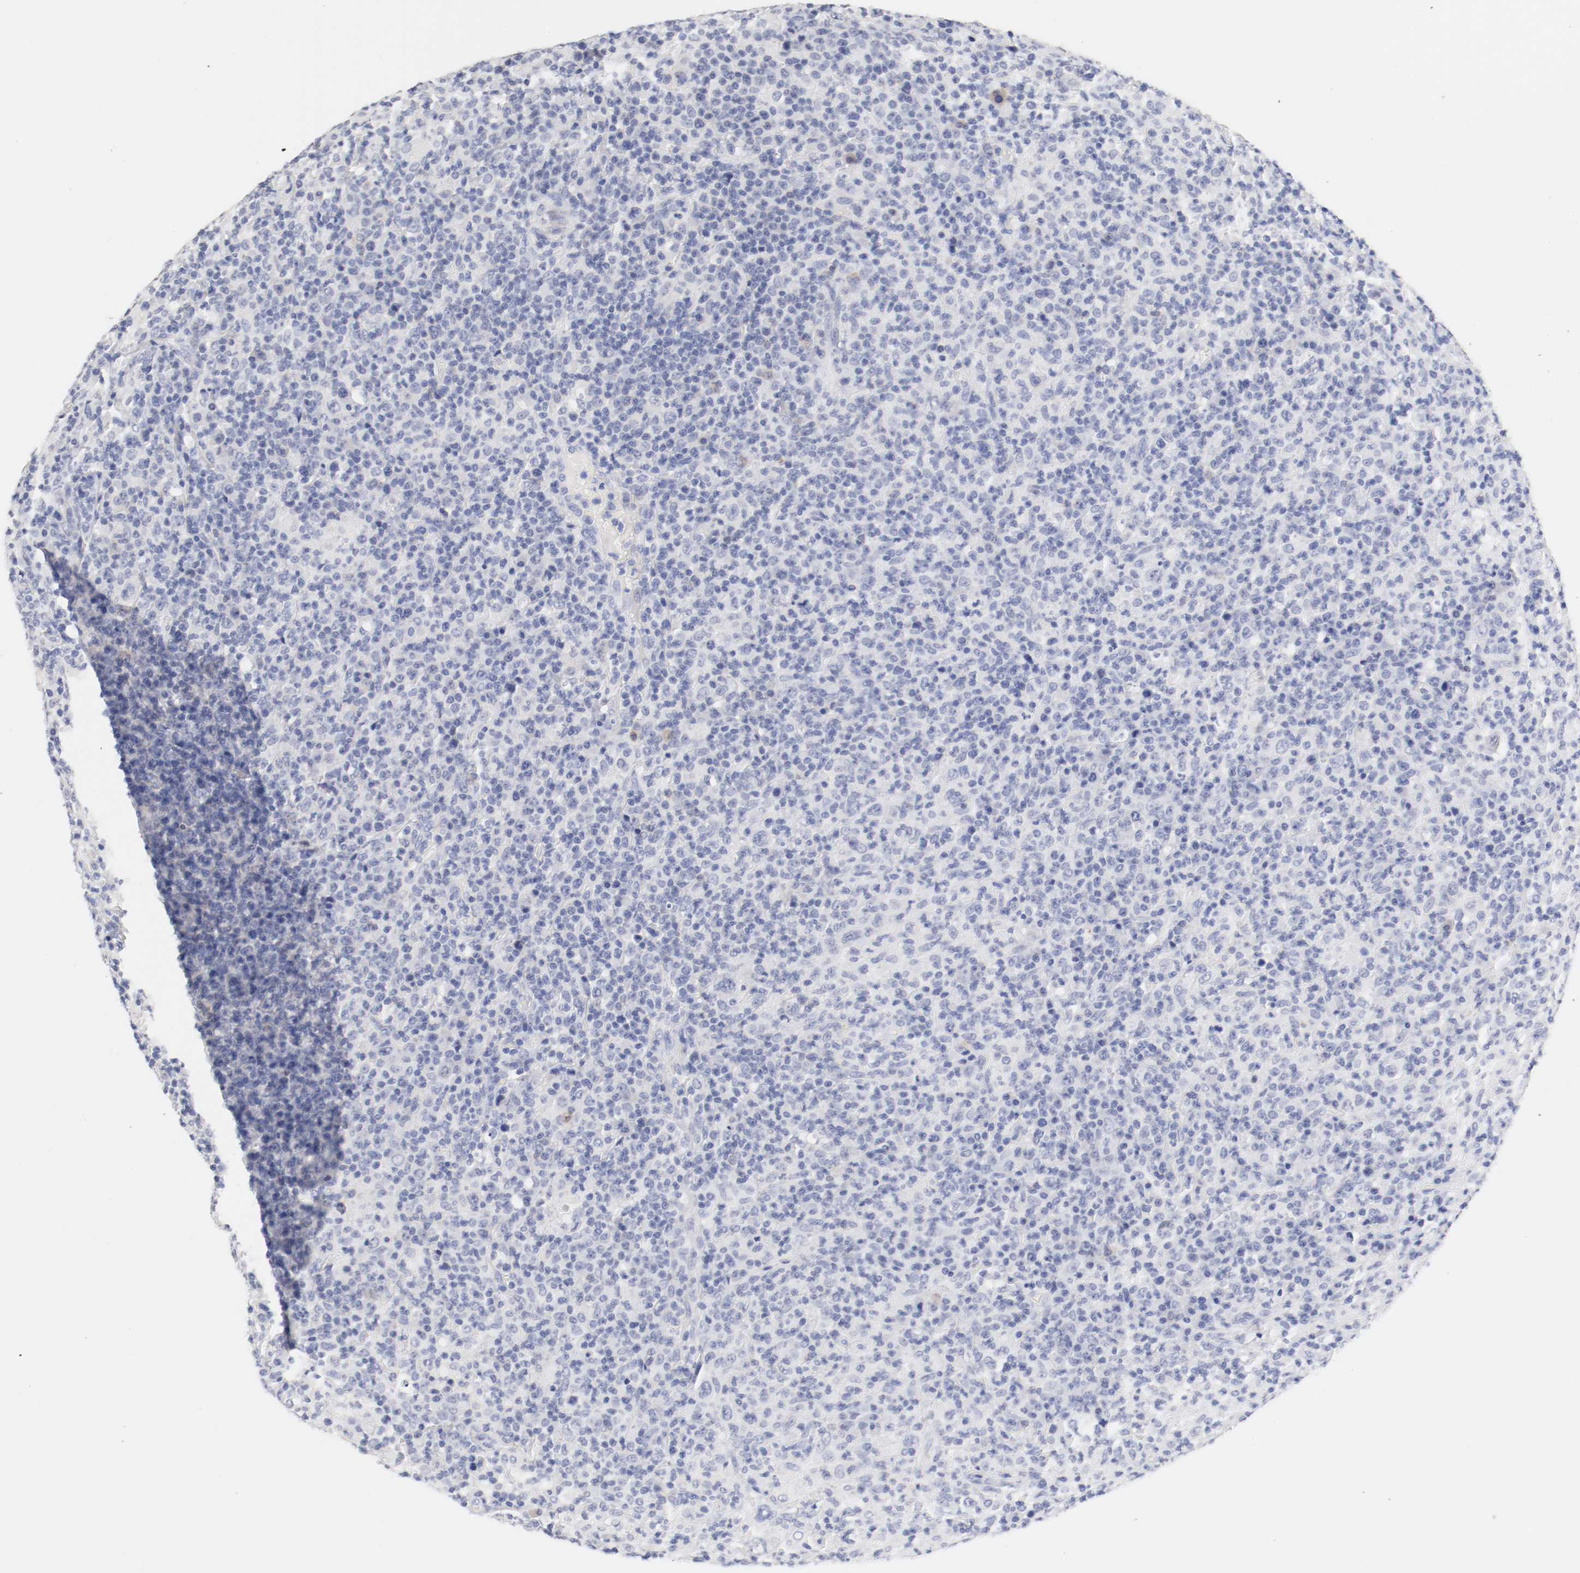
{"staining": {"intensity": "negative", "quantity": "none", "location": "none"}, "tissue": "lymphoma", "cell_type": "Tumor cells", "image_type": "cancer", "snomed": [{"axis": "morphology", "description": "Hodgkin's disease, NOS"}, {"axis": "topography", "description": "Lymph node"}], "caption": "Hodgkin's disease was stained to show a protein in brown. There is no significant staining in tumor cells. Brightfield microscopy of immunohistochemistry (IHC) stained with DAB (brown) and hematoxylin (blue), captured at high magnification.", "gene": "HOMER1", "patient": {"sex": "male", "age": 65}}